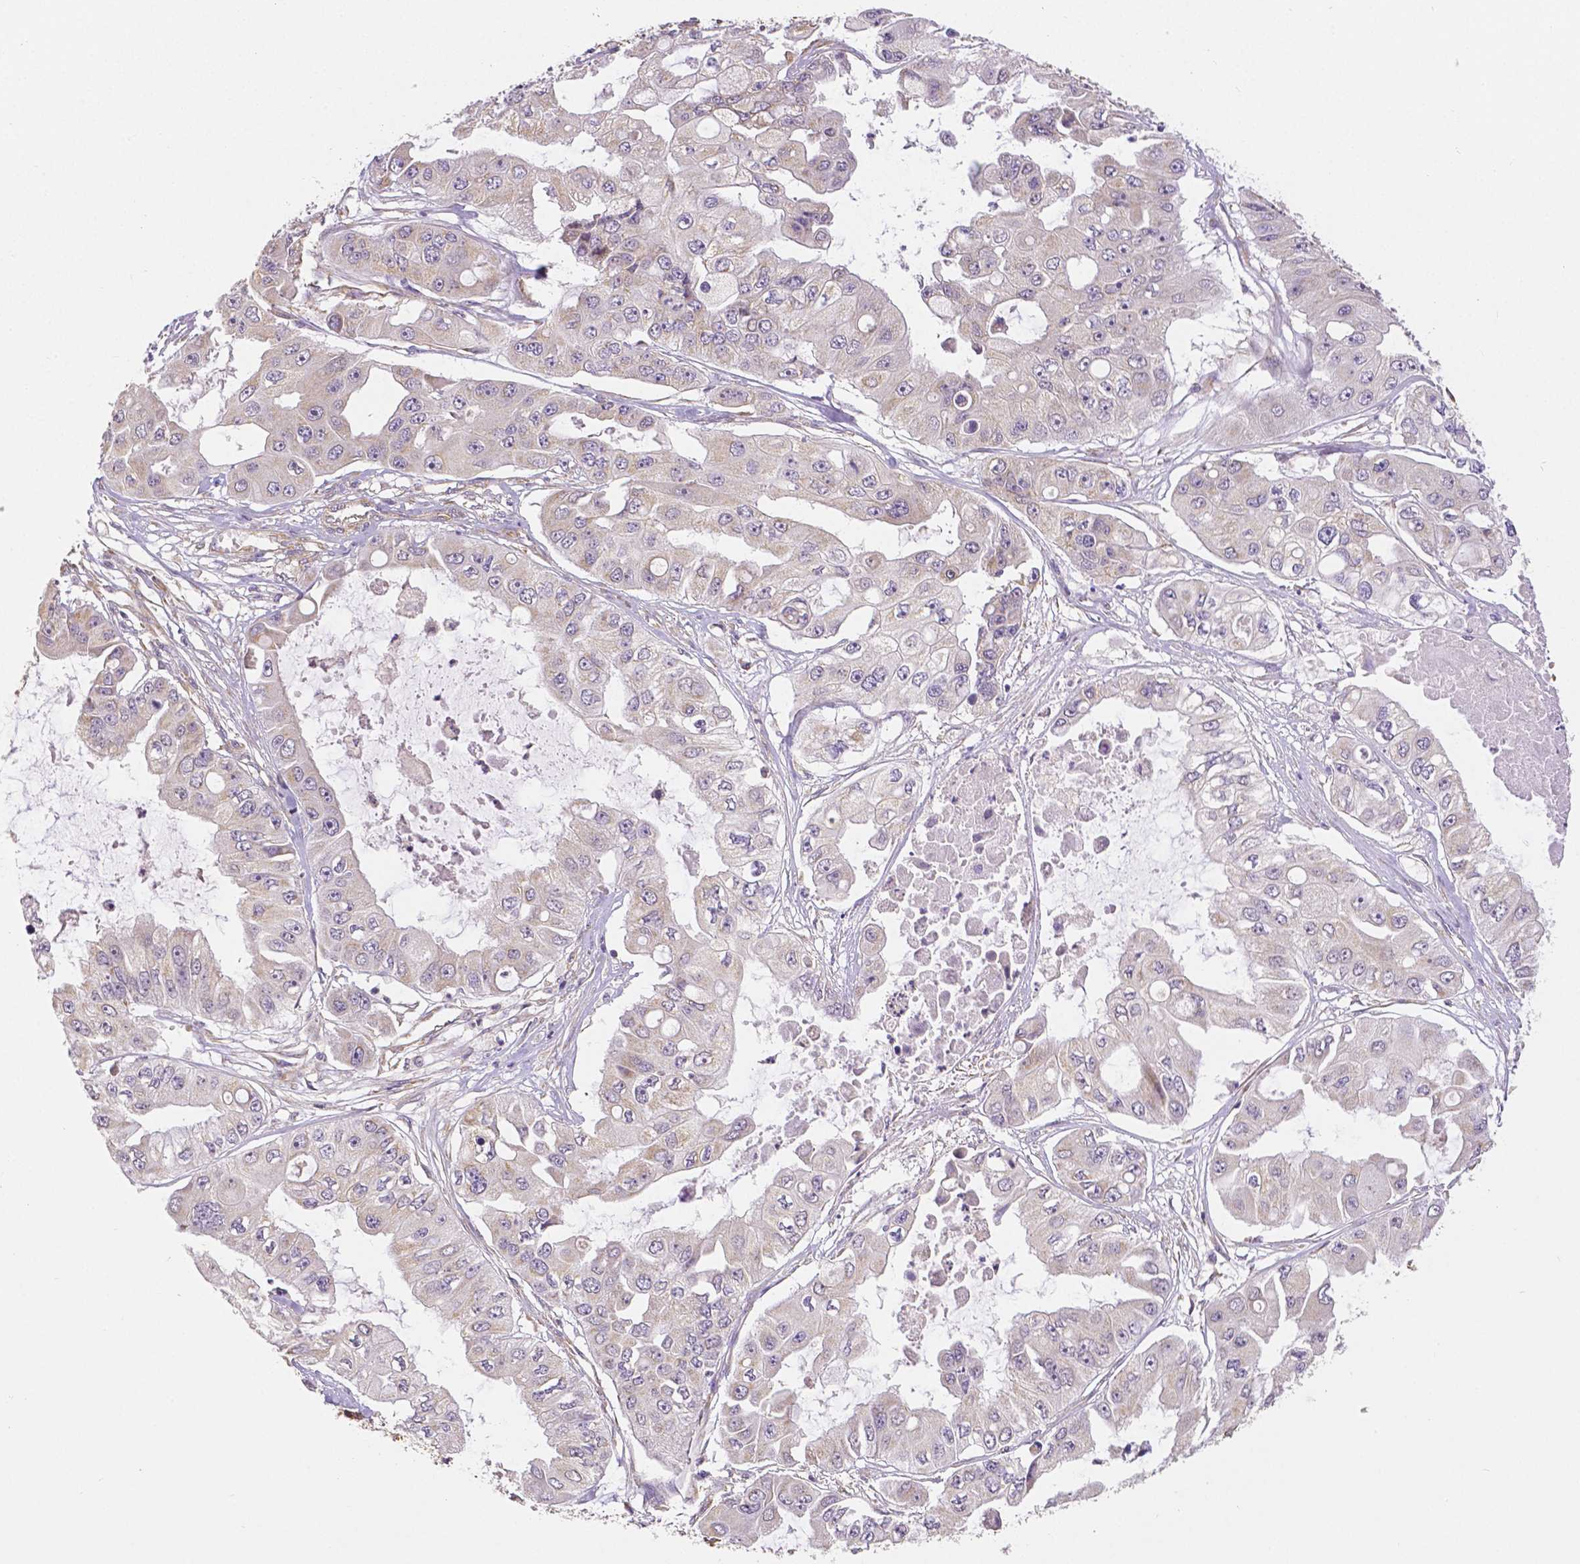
{"staining": {"intensity": "negative", "quantity": "none", "location": "none"}, "tissue": "ovarian cancer", "cell_type": "Tumor cells", "image_type": "cancer", "snomed": [{"axis": "morphology", "description": "Cystadenocarcinoma, serous, NOS"}, {"axis": "topography", "description": "Ovary"}], "caption": "Immunohistochemistry of serous cystadenocarcinoma (ovarian) reveals no positivity in tumor cells.", "gene": "RHOT1", "patient": {"sex": "female", "age": 56}}